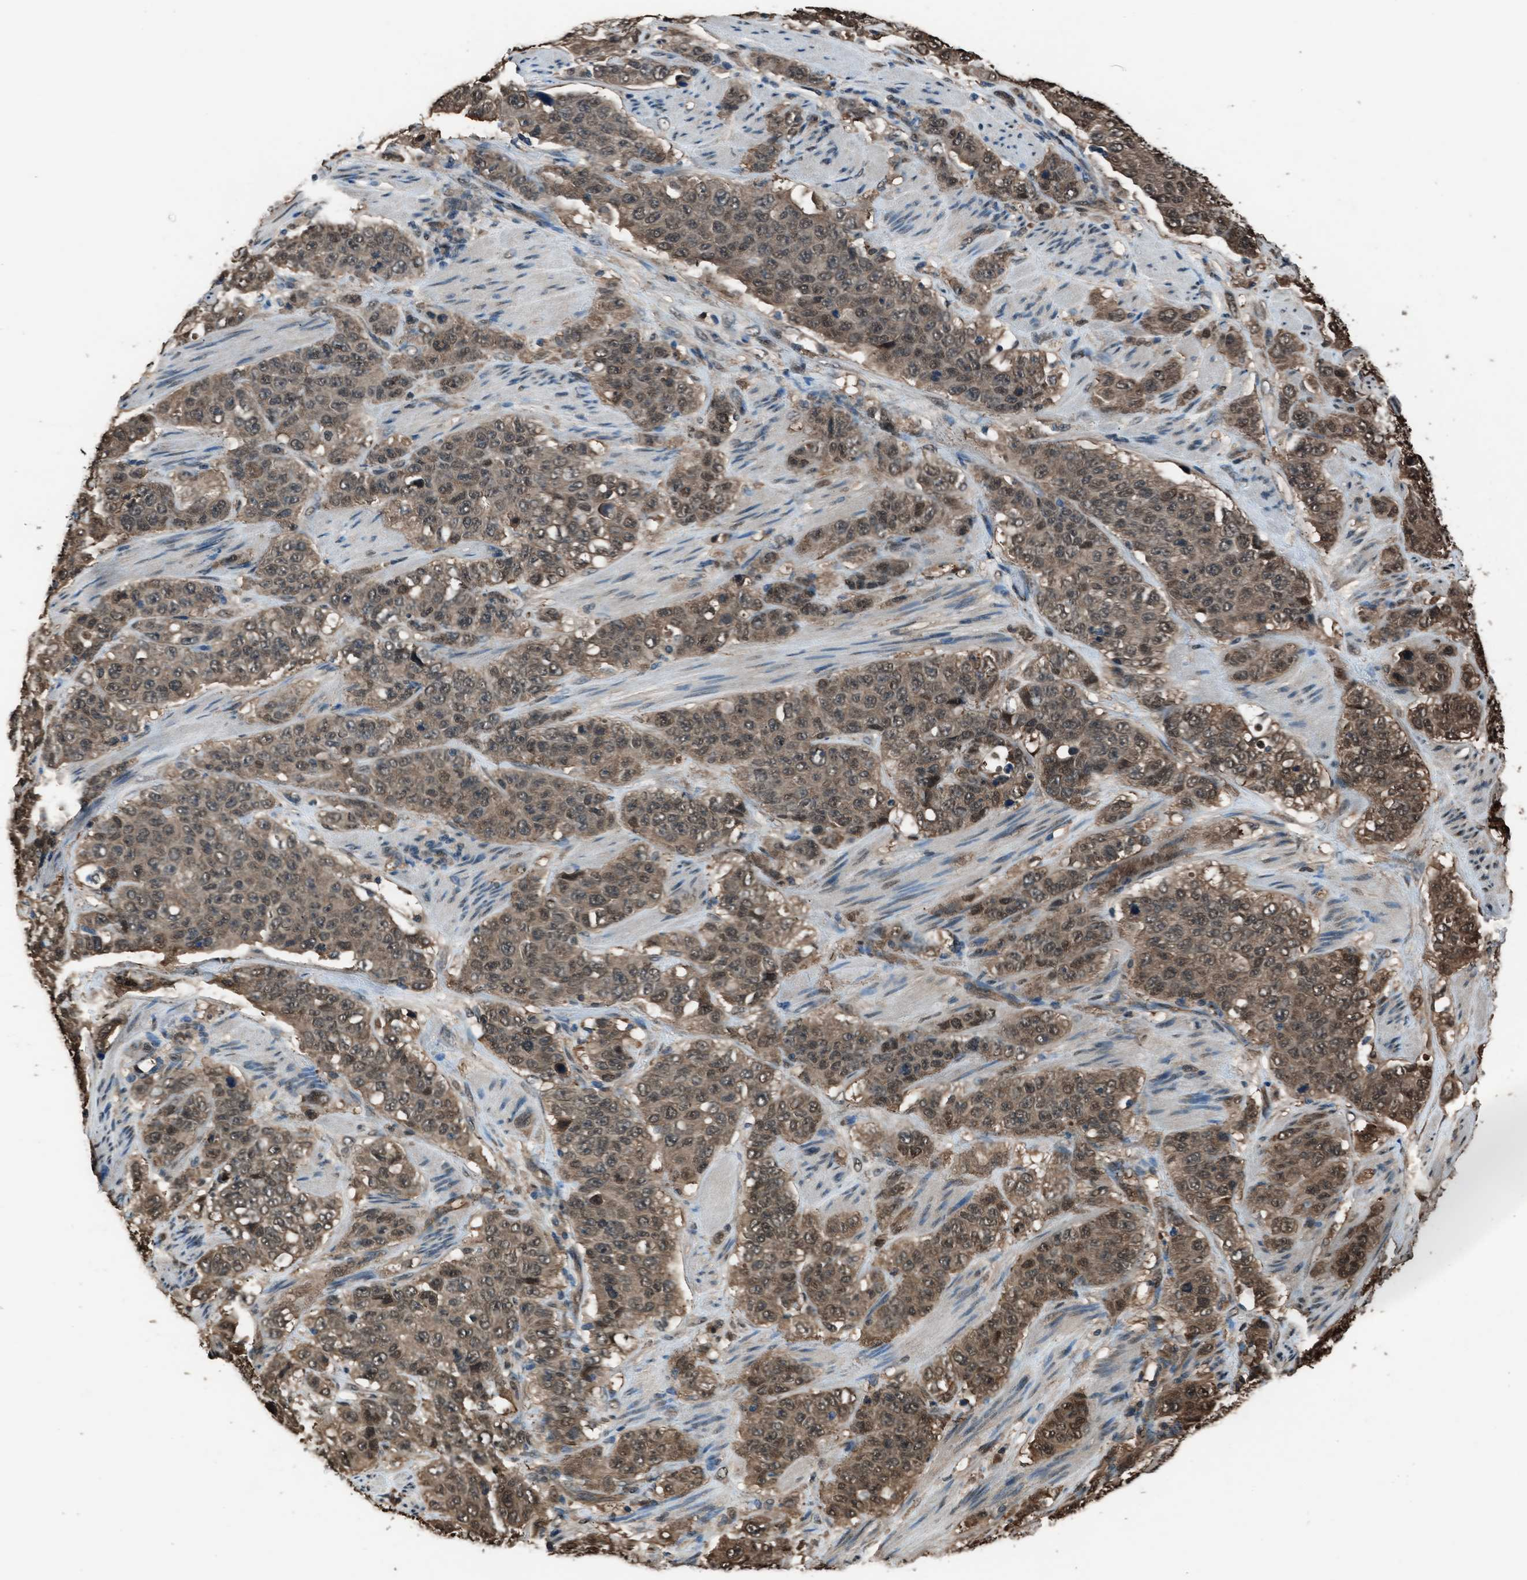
{"staining": {"intensity": "moderate", "quantity": "25%-75%", "location": "cytoplasmic/membranous,nuclear"}, "tissue": "stomach cancer", "cell_type": "Tumor cells", "image_type": "cancer", "snomed": [{"axis": "morphology", "description": "Adenocarcinoma, NOS"}, {"axis": "topography", "description": "Stomach"}], "caption": "Protein expression analysis of human stomach adenocarcinoma reveals moderate cytoplasmic/membranous and nuclear staining in approximately 25%-75% of tumor cells.", "gene": "YWHAG", "patient": {"sex": "male", "age": 48}}